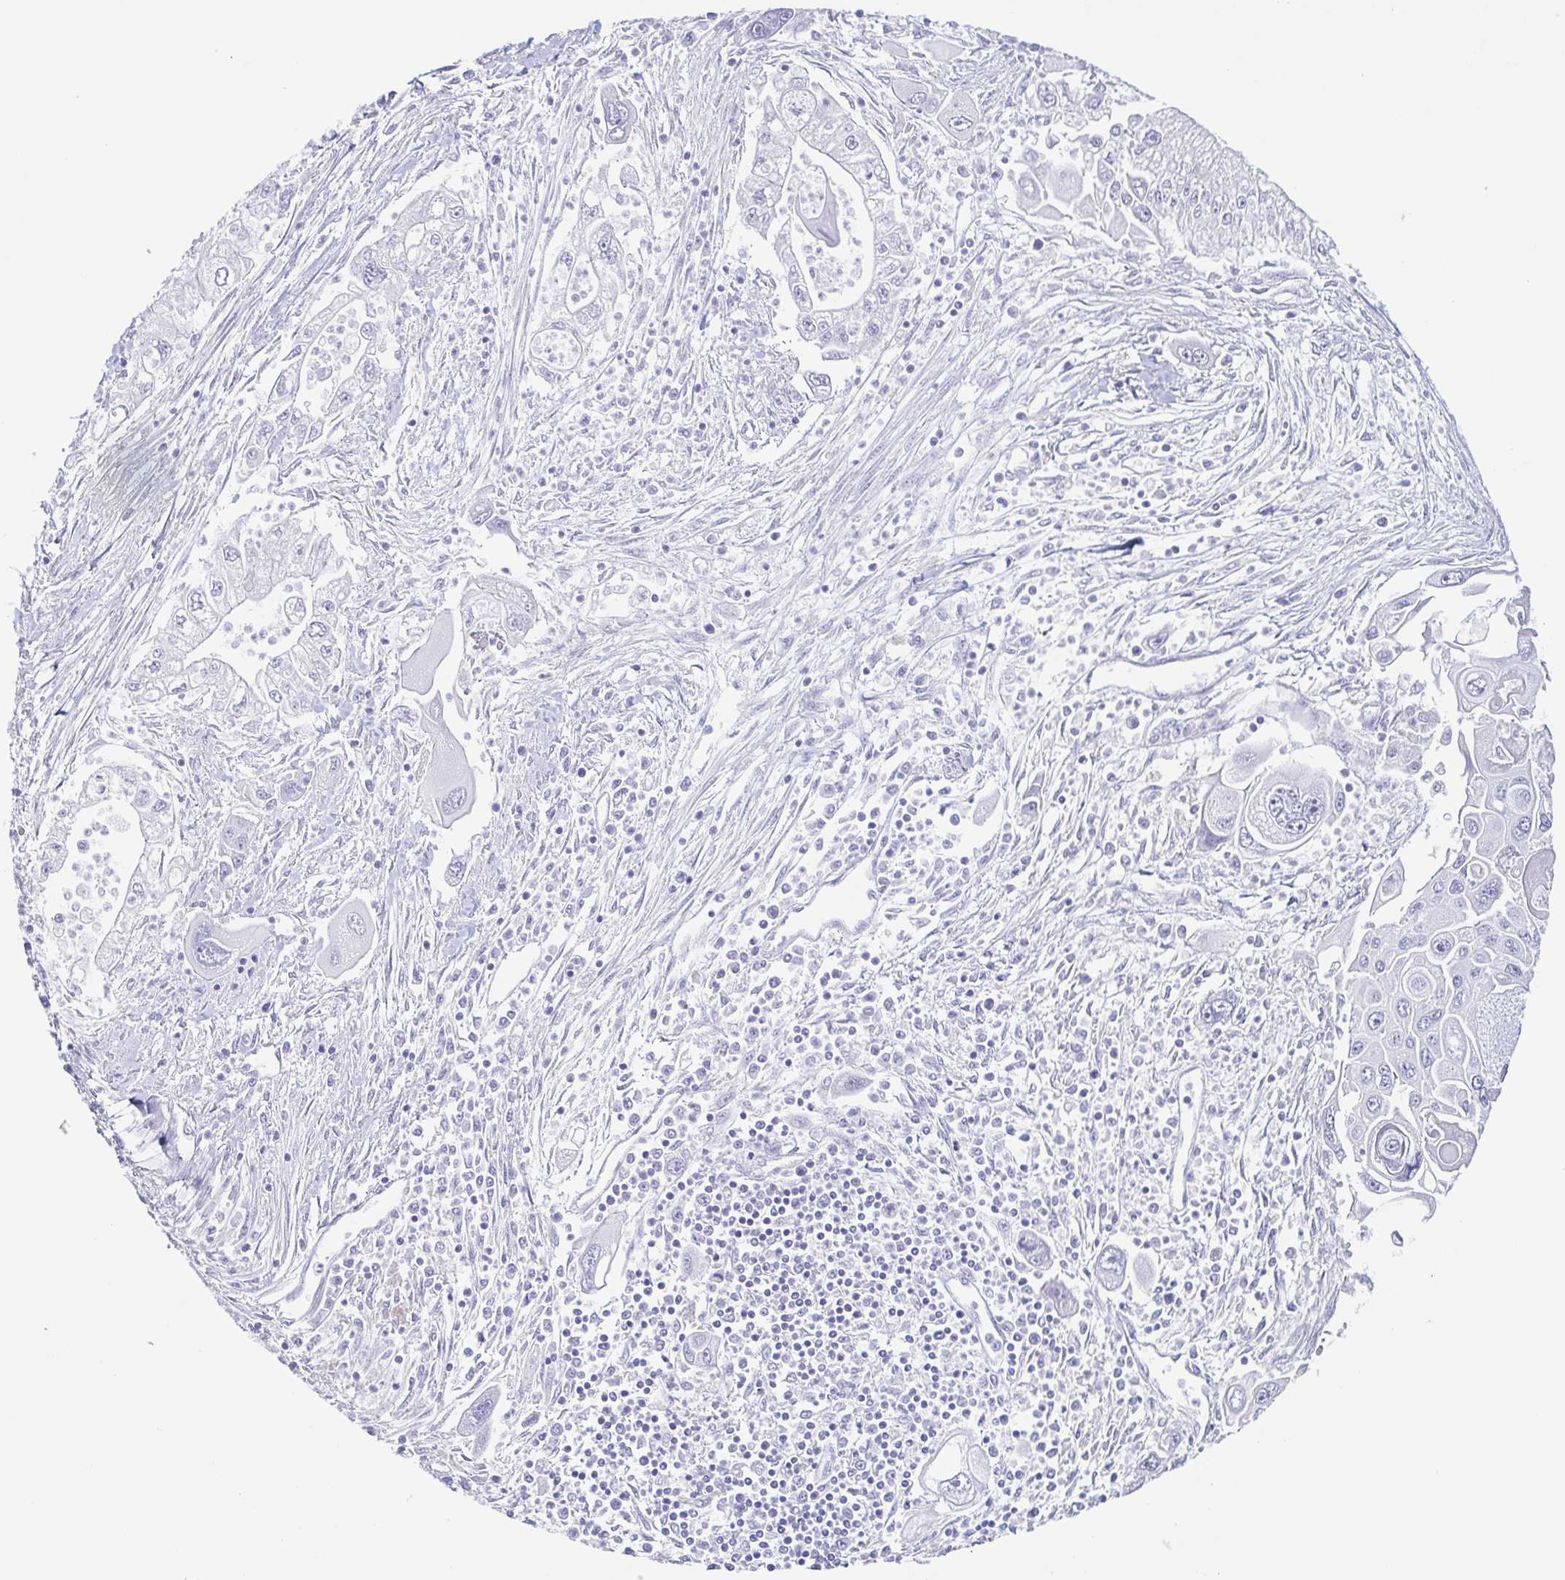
{"staining": {"intensity": "negative", "quantity": "none", "location": "none"}, "tissue": "pancreatic cancer", "cell_type": "Tumor cells", "image_type": "cancer", "snomed": [{"axis": "morphology", "description": "Adenocarcinoma, NOS"}, {"axis": "topography", "description": "Pancreas"}], "caption": "This is an immunohistochemistry image of pancreatic adenocarcinoma. There is no staining in tumor cells.", "gene": "TAGLN3", "patient": {"sex": "male", "age": 70}}